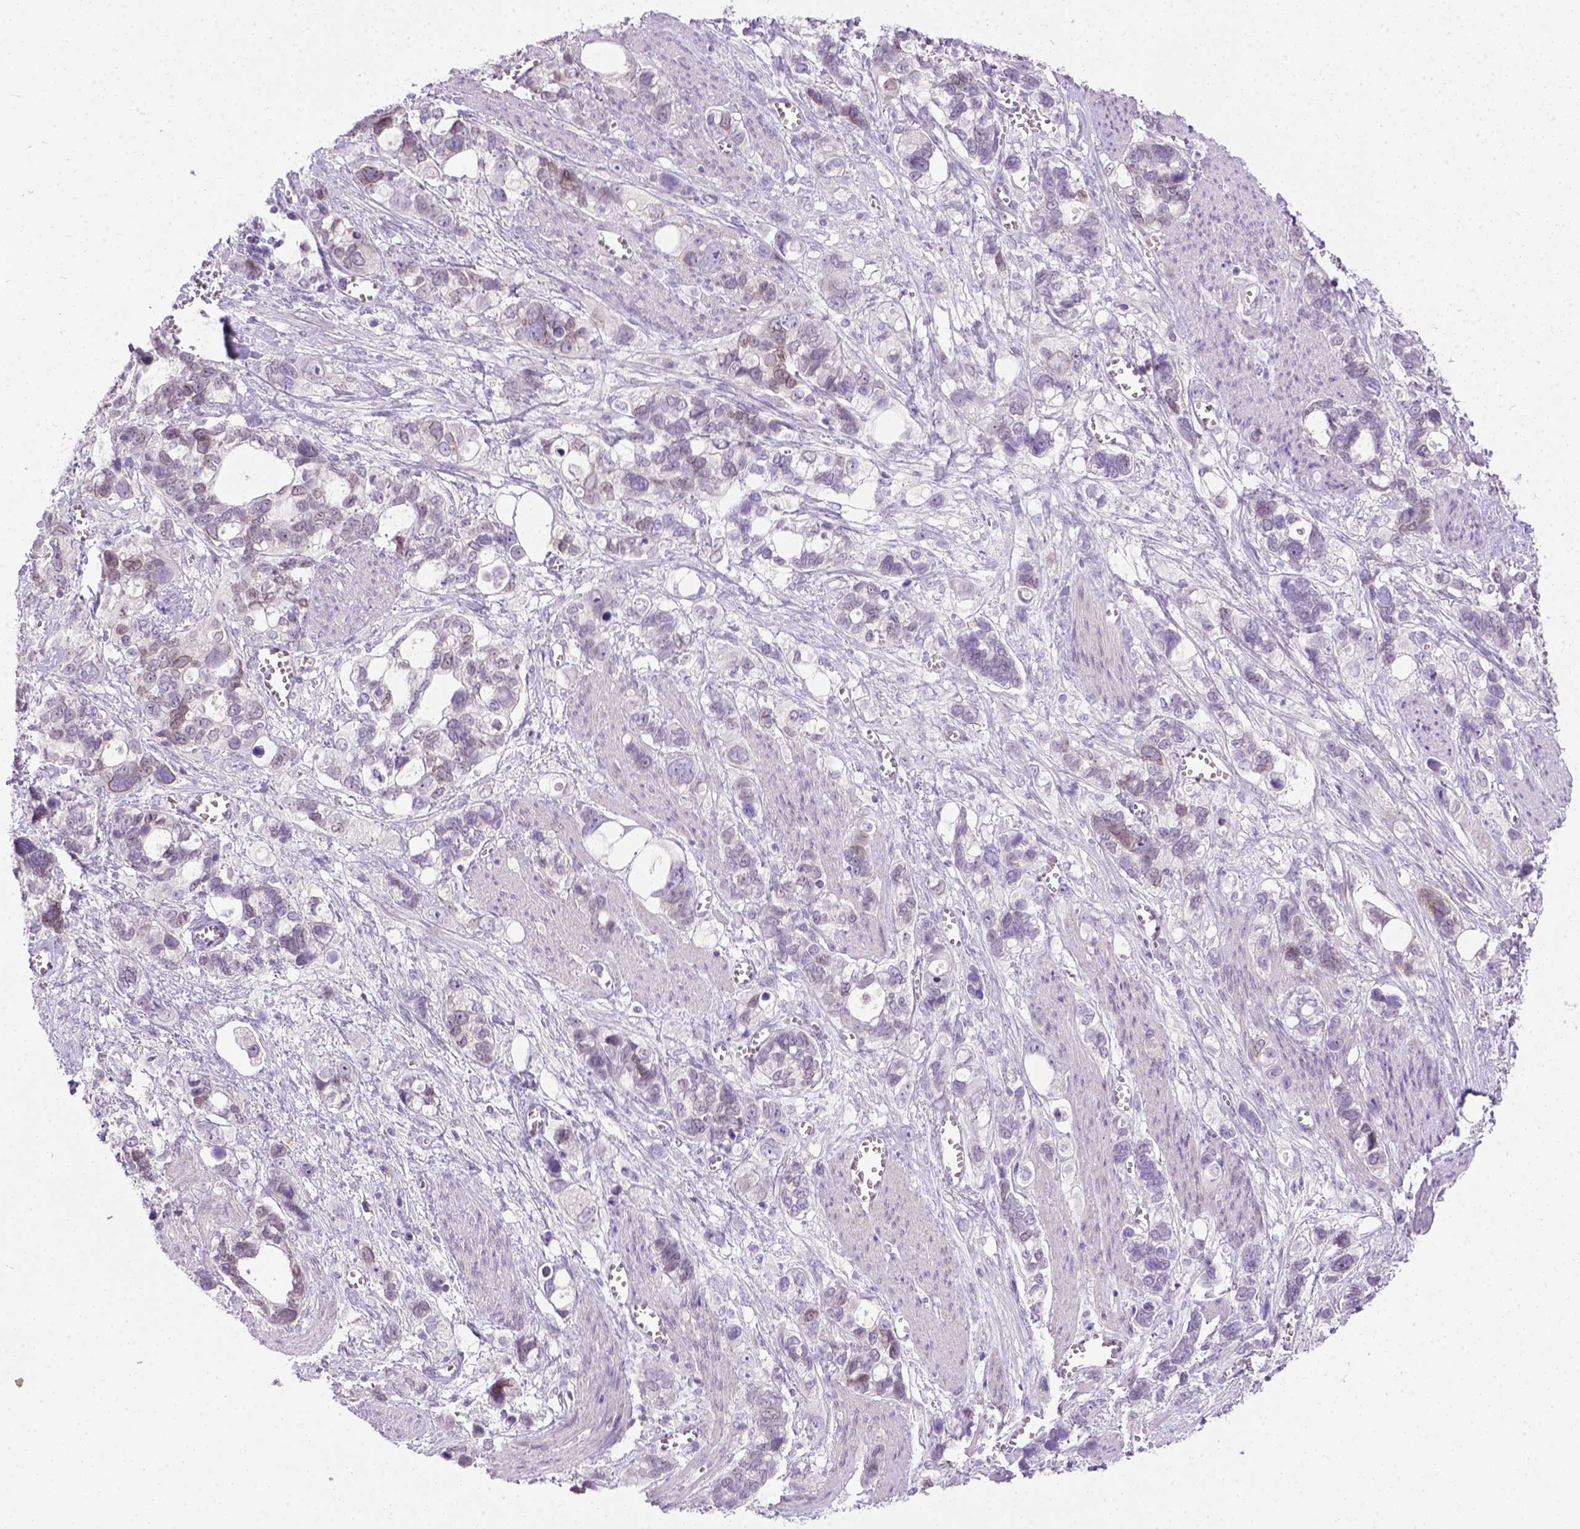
{"staining": {"intensity": "negative", "quantity": "none", "location": "none"}, "tissue": "stomach cancer", "cell_type": "Tumor cells", "image_type": "cancer", "snomed": [{"axis": "morphology", "description": "Adenocarcinoma, NOS"}, {"axis": "topography", "description": "Stomach, upper"}], "caption": "Immunohistochemical staining of stomach cancer (adenocarcinoma) shows no significant expression in tumor cells.", "gene": "FAM184B", "patient": {"sex": "female", "age": 81}}